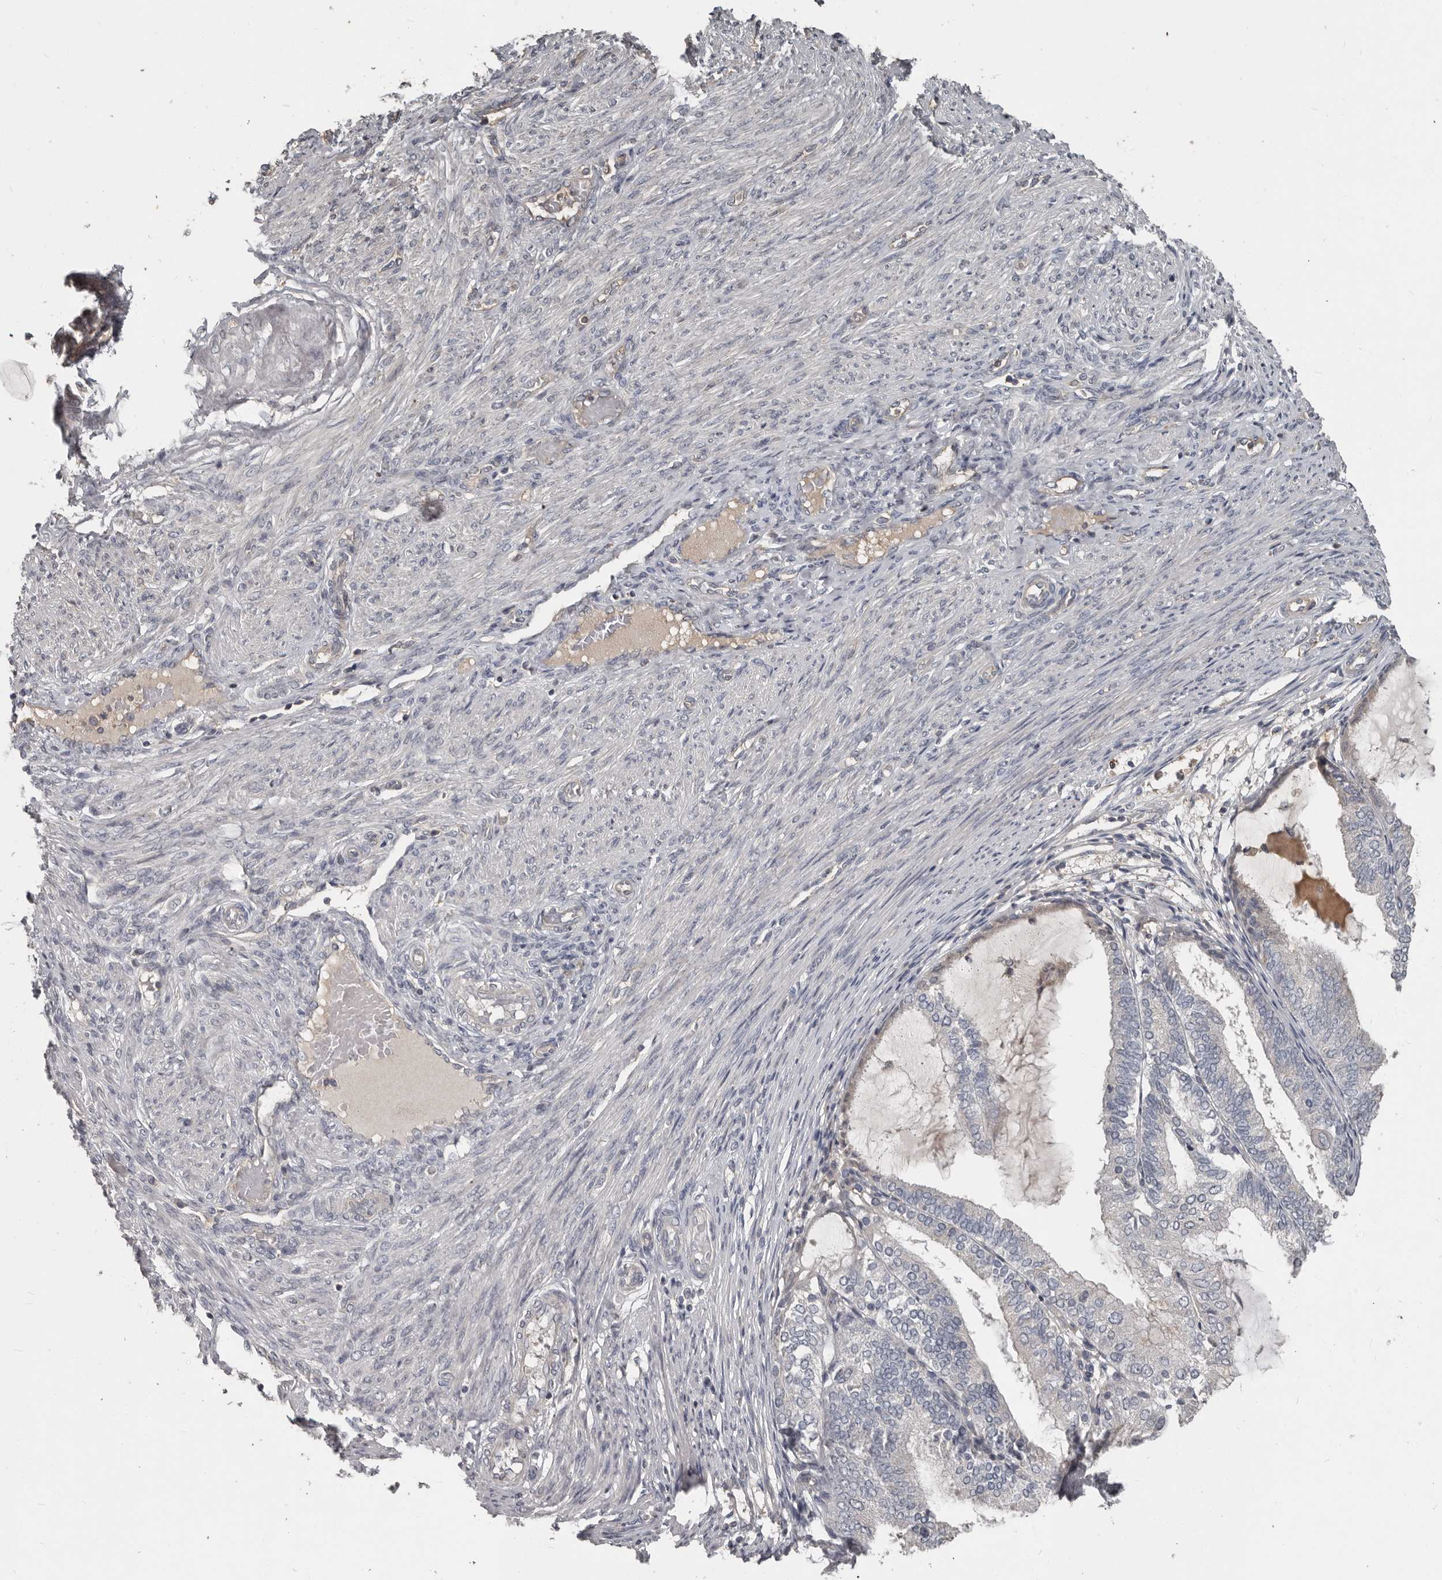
{"staining": {"intensity": "weak", "quantity": "<25%", "location": "cytoplasmic/membranous"}, "tissue": "endometrial cancer", "cell_type": "Tumor cells", "image_type": "cancer", "snomed": [{"axis": "morphology", "description": "Adenocarcinoma, NOS"}, {"axis": "topography", "description": "Endometrium"}], "caption": "IHC of human adenocarcinoma (endometrial) displays no expression in tumor cells.", "gene": "CA6", "patient": {"sex": "female", "age": 81}}